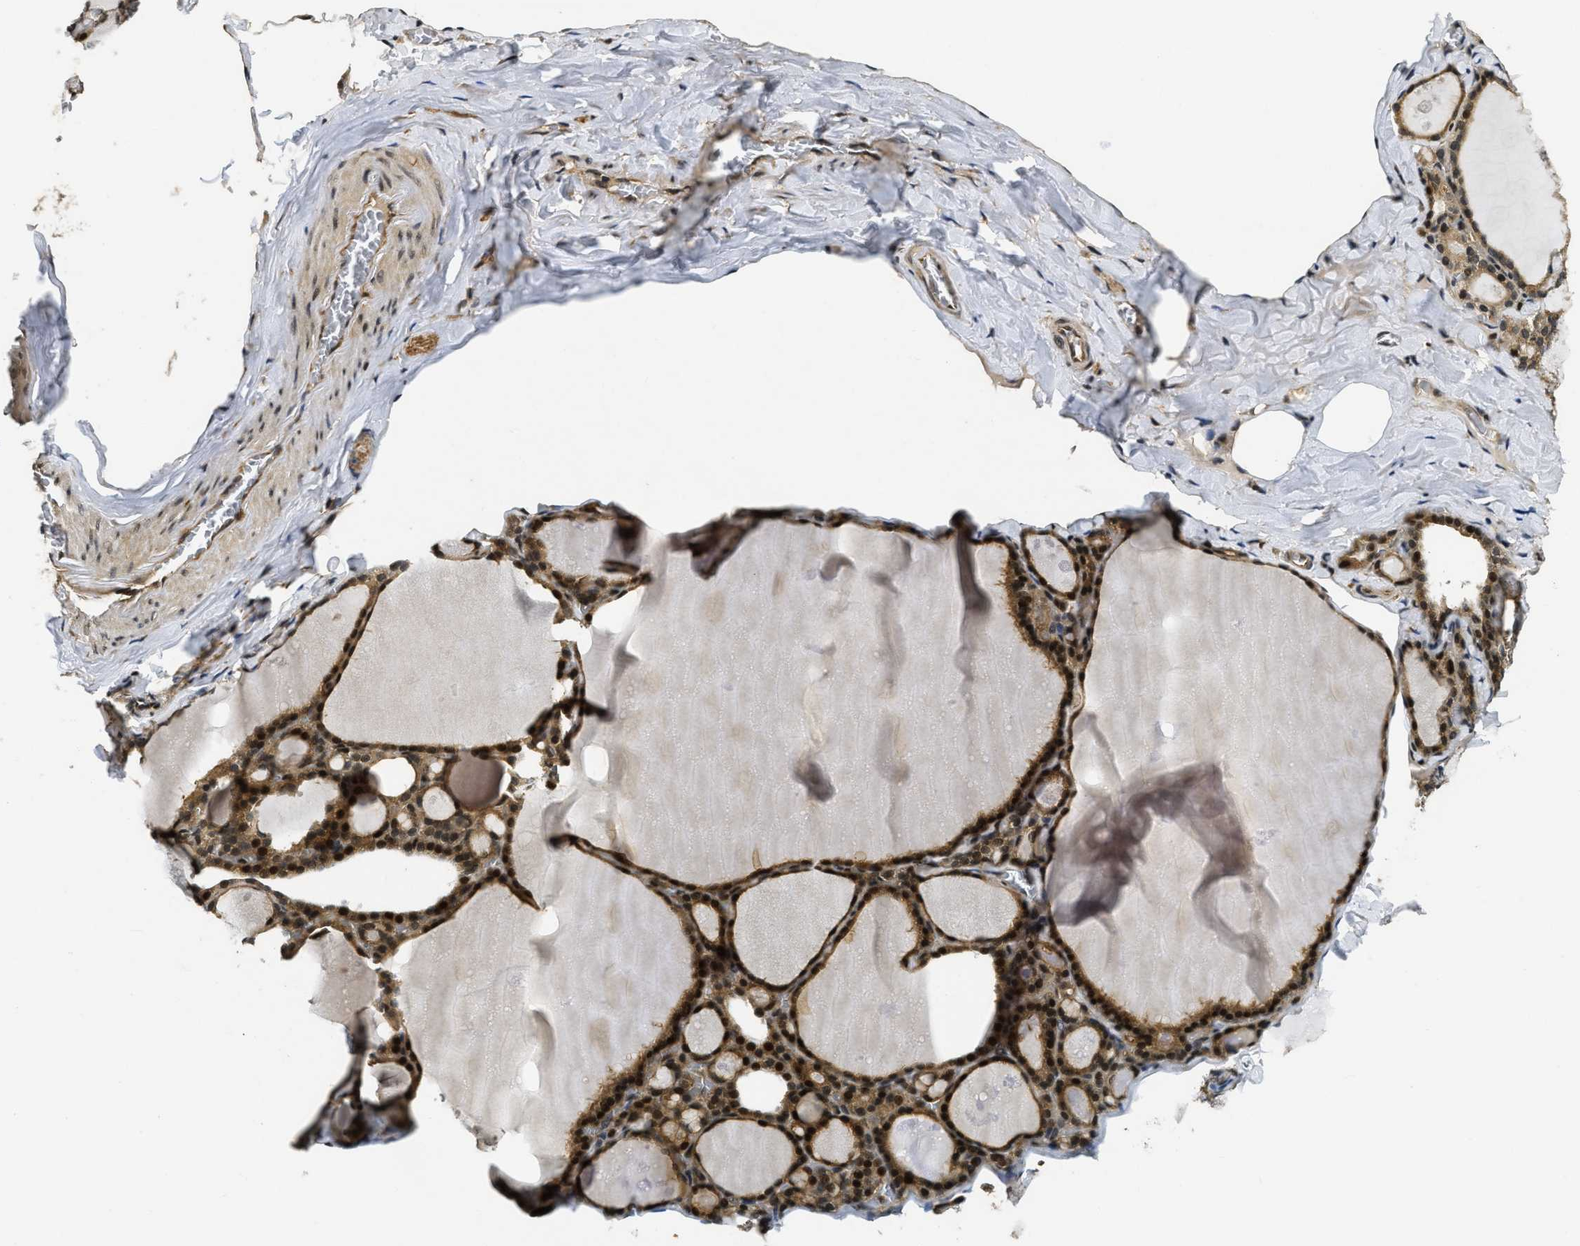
{"staining": {"intensity": "strong", "quantity": ">75%", "location": "cytoplasmic/membranous,nuclear"}, "tissue": "thyroid gland", "cell_type": "Glandular cells", "image_type": "normal", "snomed": [{"axis": "morphology", "description": "Normal tissue, NOS"}, {"axis": "topography", "description": "Thyroid gland"}], "caption": "Brown immunohistochemical staining in benign thyroid gland shows strong cytoplasmic/membranous,nuclear staining in approximately >75% of glandular cells.", "gene": "ADSL", "patient": {"sex": "male", "age": 56}}